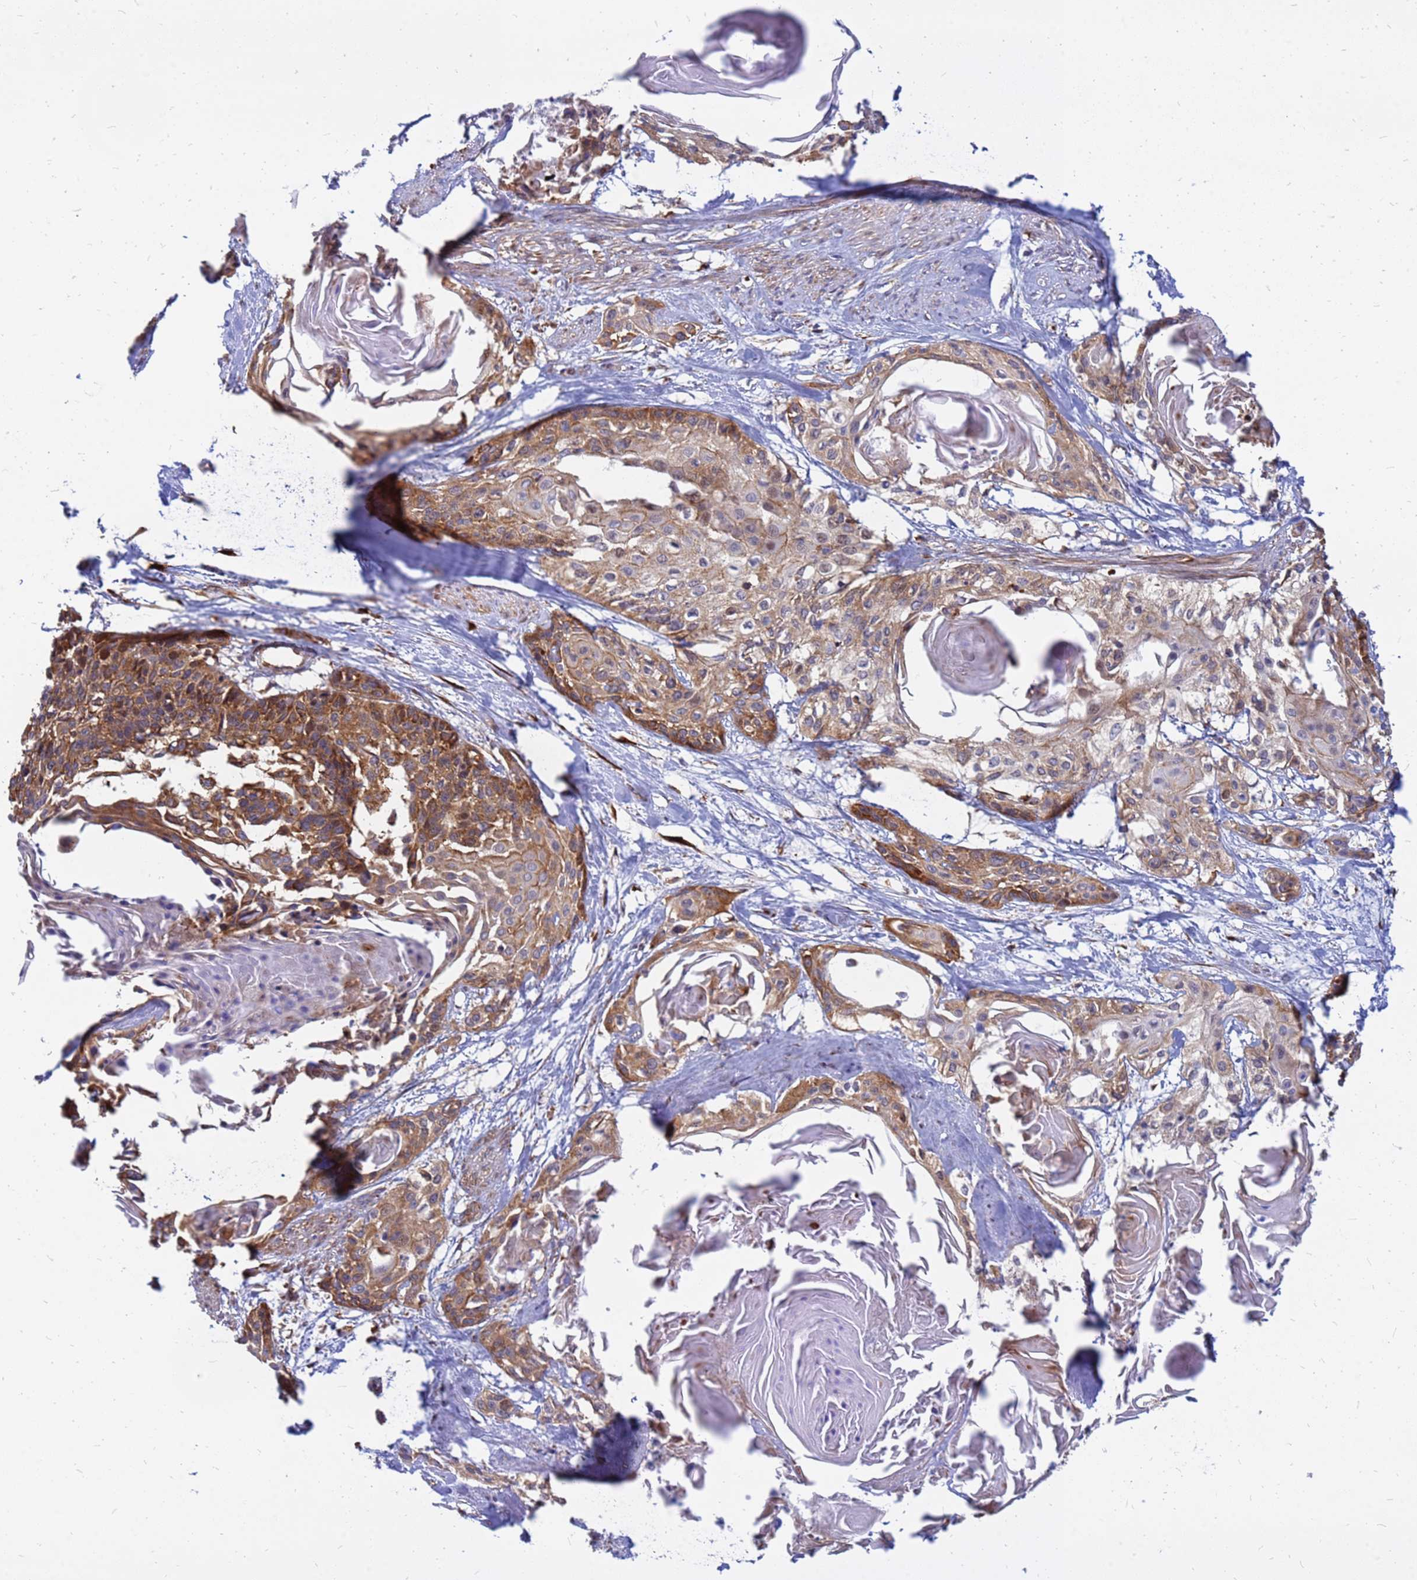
{"staining": {"intensity": "moderate", "quantity": ">75%", "location": "cytoplasmic/membranous"}, "tissue": "cervical cancer", "cell_type": "Tumor cells", "image_type": "cancer", "snomed": [{"axis": "morphology", "description": "Squamous cell carcinoma, NOS"}, {"axis": "topography", "description": "Cervix"}], "caption": "A brown stain highlights moderate cytoplasmic/membranous positivity of a protein in human cervical squamous cell carcinoma tumor cells.", "gene": "RPL8", "patient": {"sex": "female", "age": 57}}